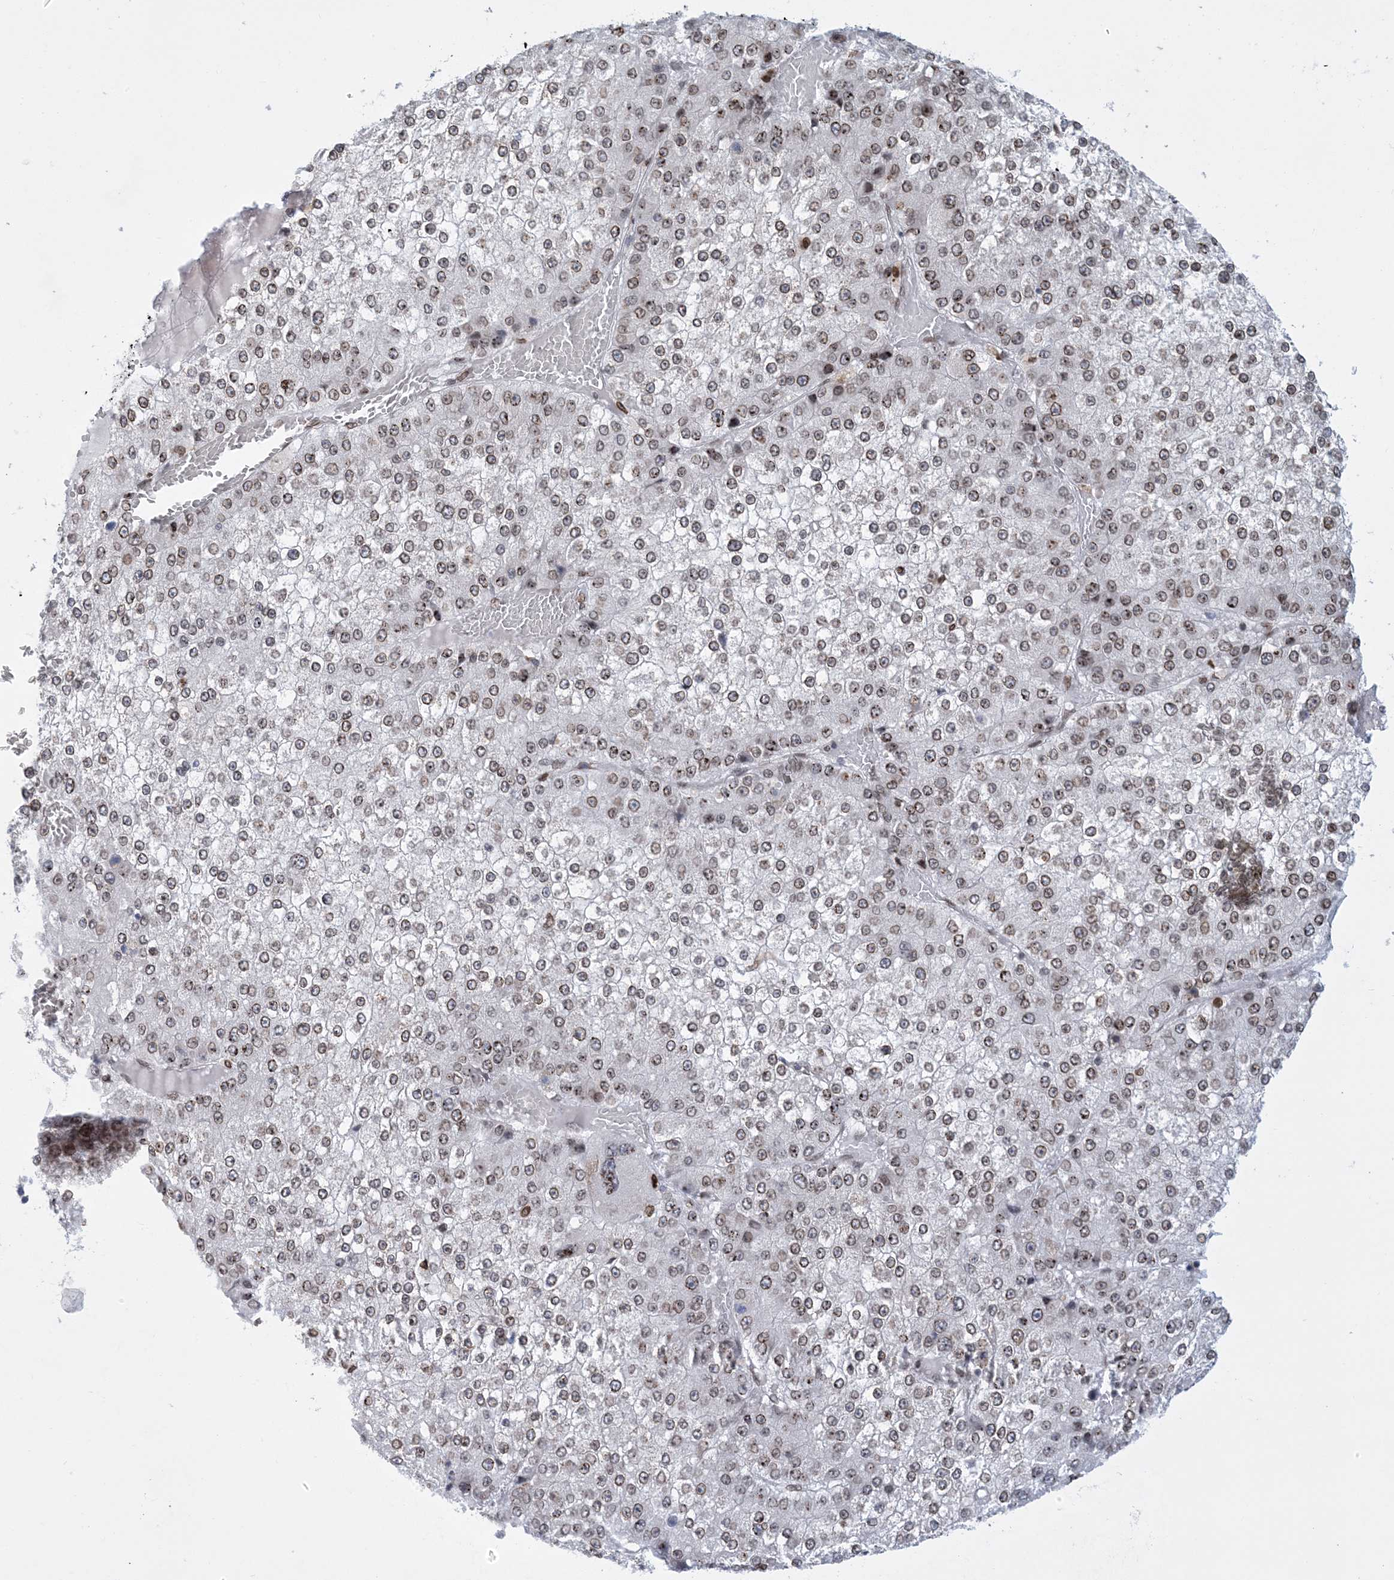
{"staining": {"intensity": "weak", "quantity": ">75%", "location": "nuclear"}, "tissue": "liver cancer", "cell_type": "Tumor cells", "image_type": "cancer", "snomed": [{"axis": "morphology", "description": "Carcinoma, Hepatocellular, NOS"}, {"axis": "topography", "description": "Liver"}], "caption": "This histopathology image demonstrates immunohistochemistry (IHC) staining of liver hepatocellular carcinoma, with low weak nuclear expression in about >75% of tumor cells.", "gene": "PCYT1A", "patient": {"sex": "female", "age": 73}}